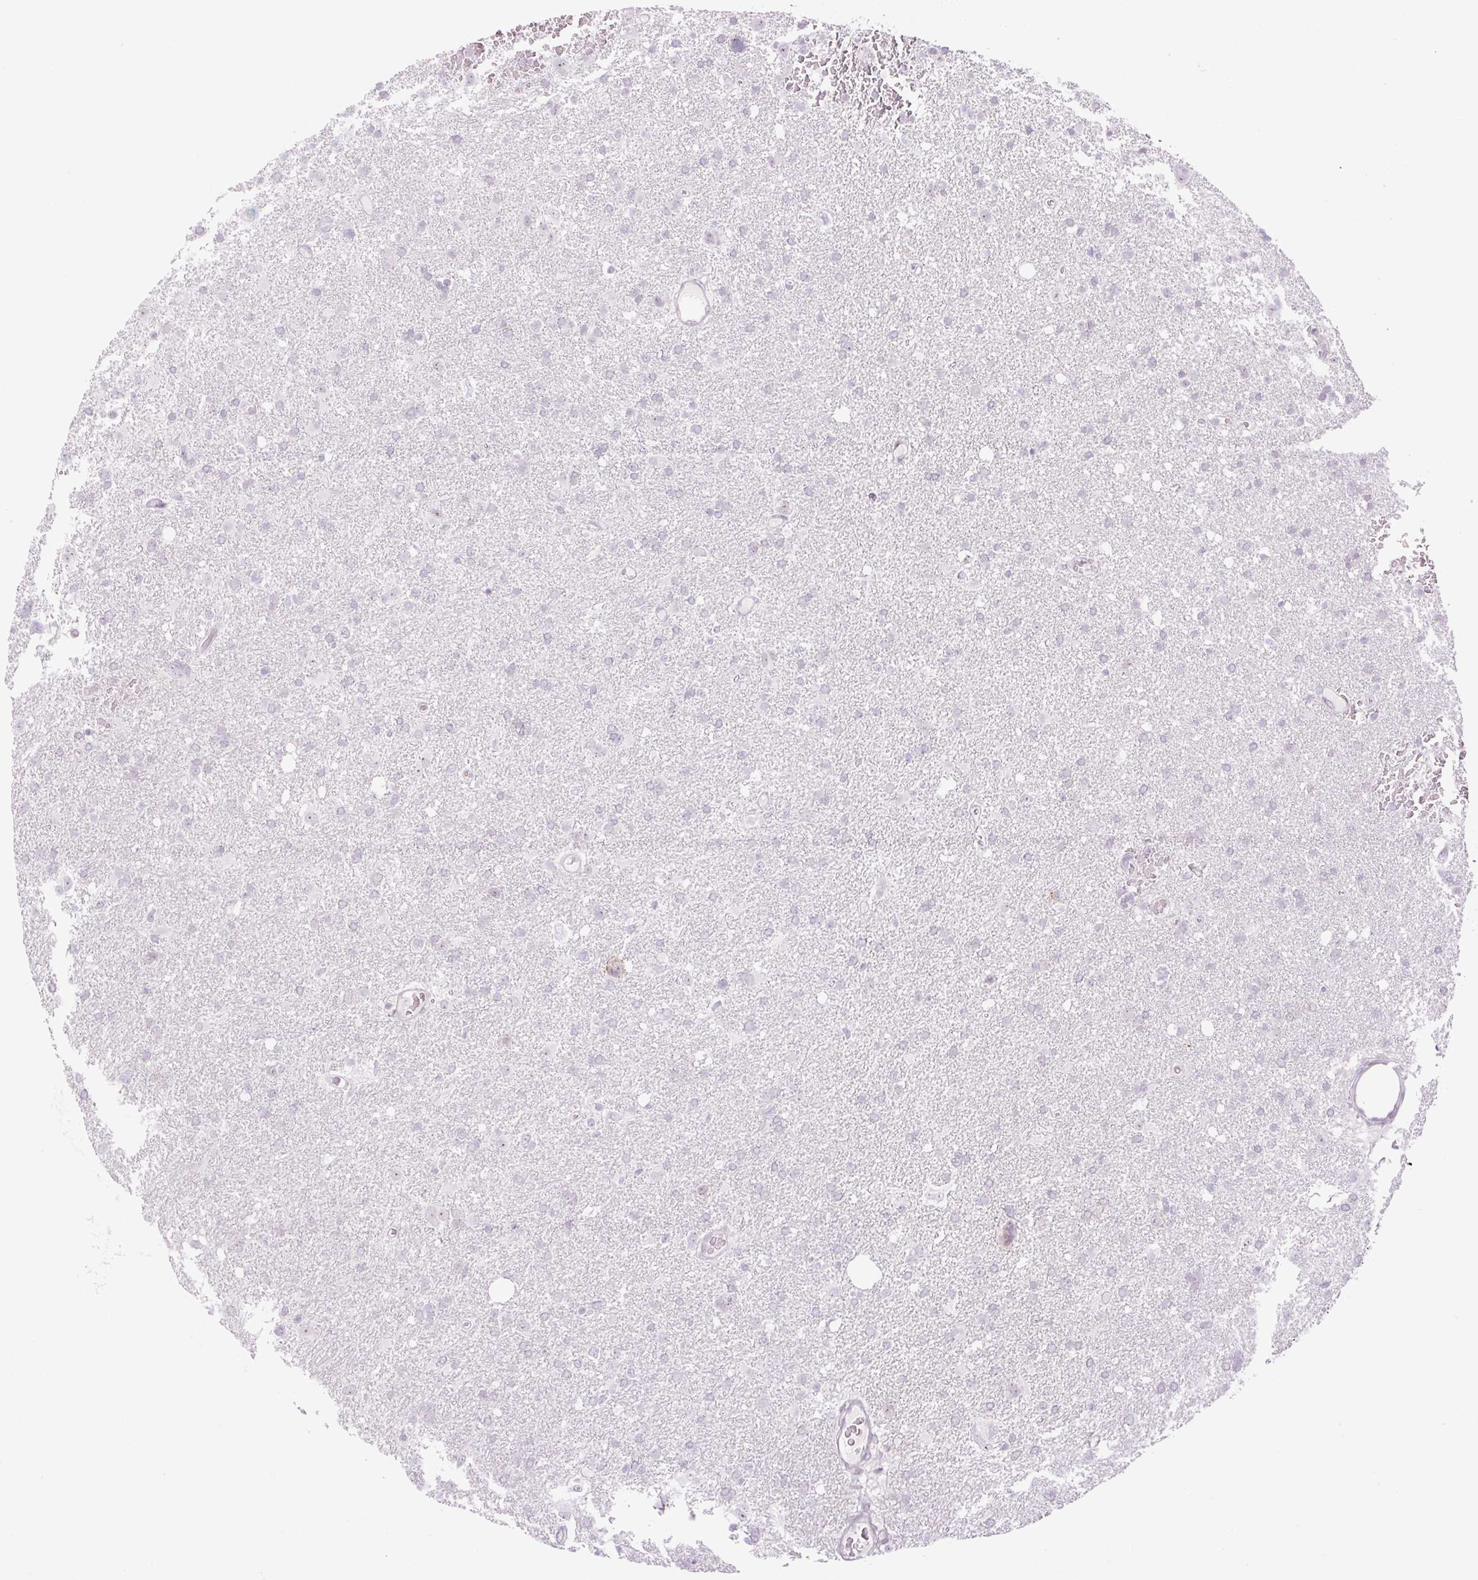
{"staining": {"intensity": "negative", "quantity": "none", "location": "none"}, "tissue": "glioma", "cell_type": "Tumor cells", "image_type": "cancer", "snomed": [{"axis": "morphology", "description": "Glioma, malignant, High grade"}, {"axis": "topography", "description": "Brain"}], "caption": "High magnification brightfield microscopy of malignant glioma (high-grade) stained with DAB (3,3'-diaminobenzidine) (brown) and counterstained with hematoxylin (blue): tumor cells show no significant staining. The staining was performed using DAB to visualize the protein expression in brown, while the nuclei were stained in blue with hematoxylin (Magnification: 20x).", "gene": "ZNF417", "patient": {"sex": "male", "age": 61}}